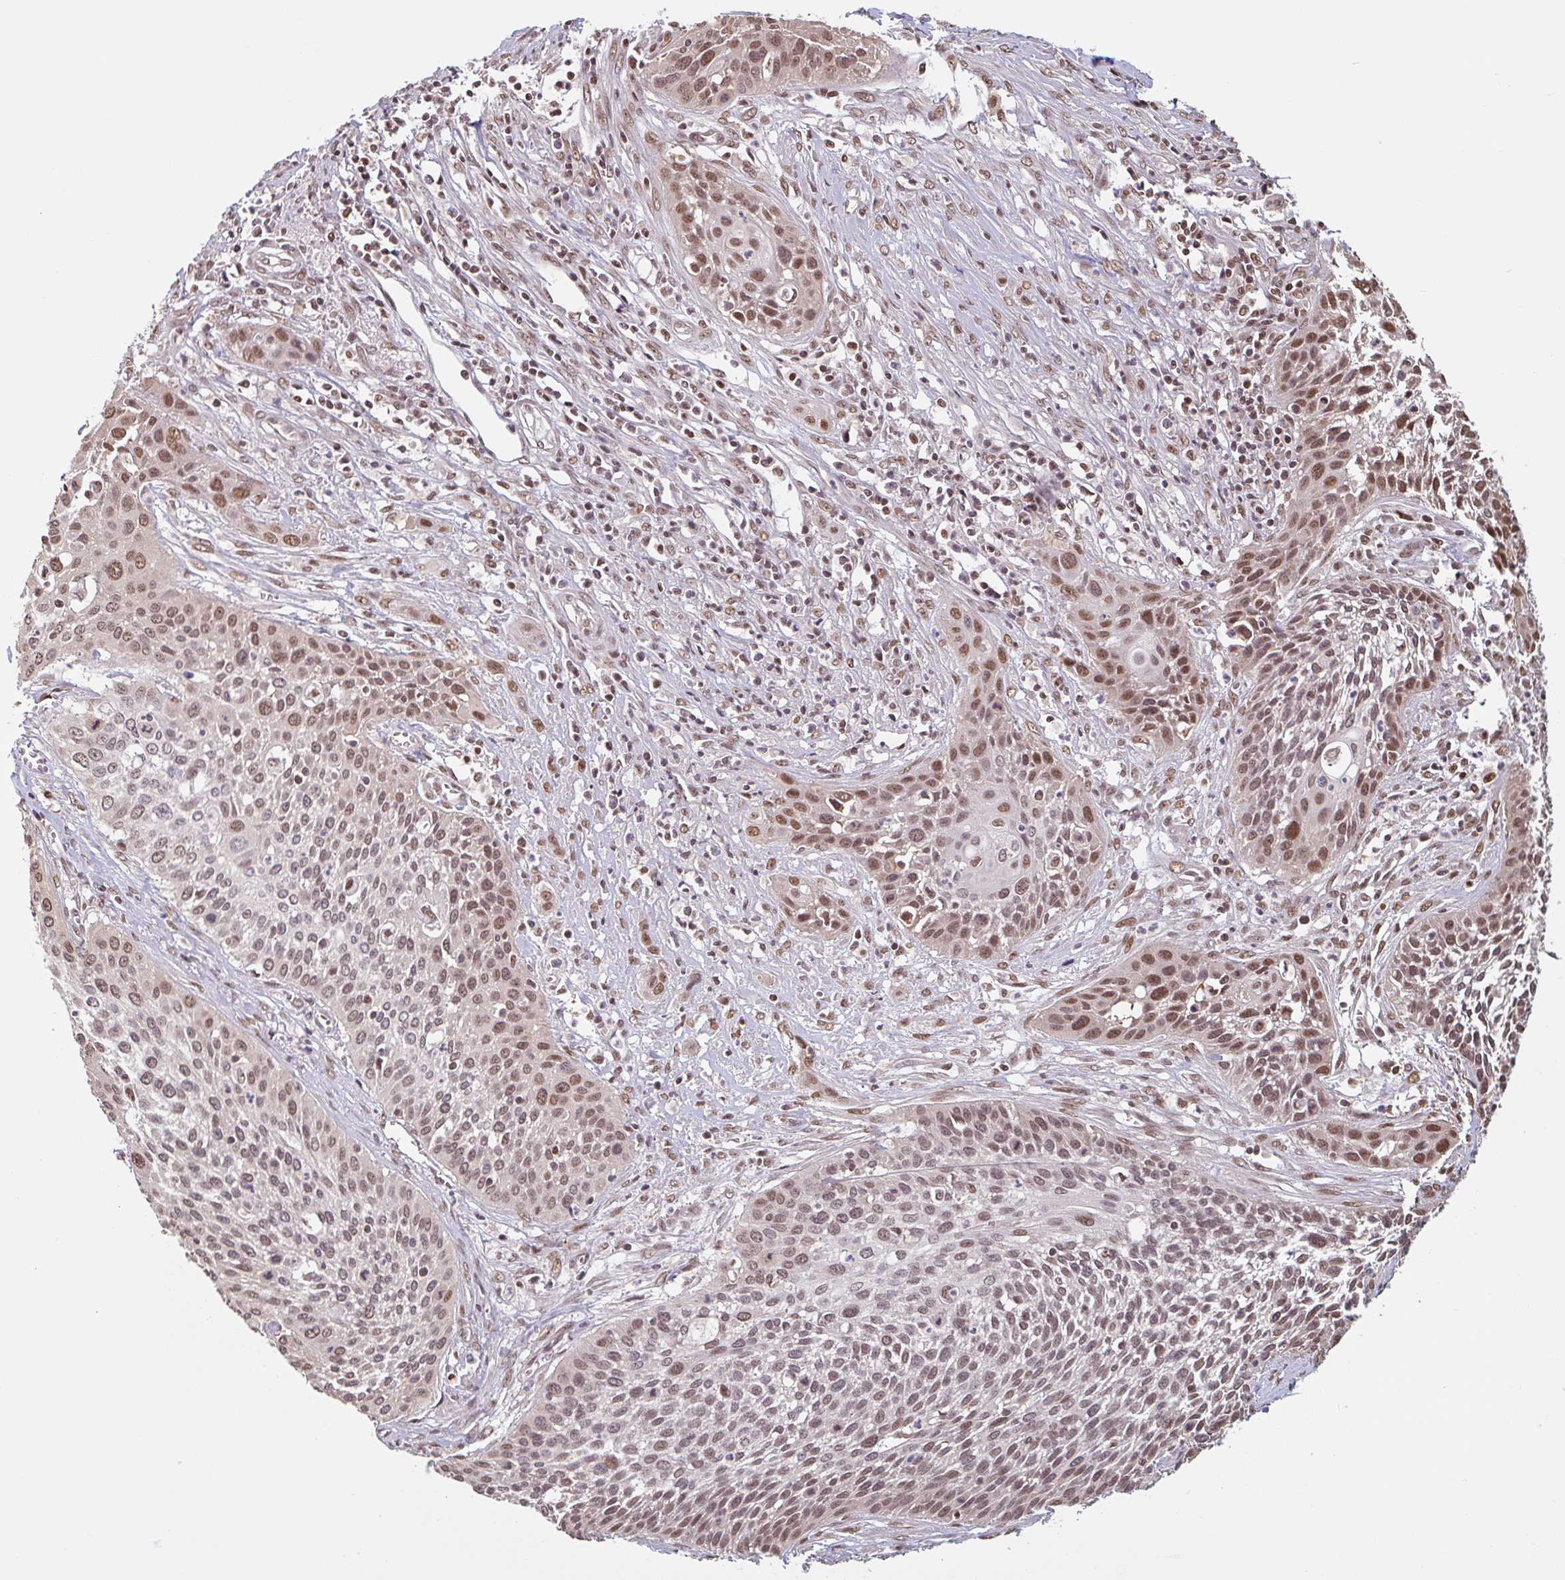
{"staining": {"intensity": "moderate", "quantity": ">75%", "location": "nuclear"}, "tissue": "cervical cancer", "cell_type": "Tumor cells", "image_type": "cancer", "snomed": [{"axis": "morphology", "description": "Squamous cell carcinoma, NOS"}, {"axis": "topography", "description": "Cervix"}], "caption": "This is an image of immunohistochemistry (IHC) staining of cervical cancer, which shows moderate expression in the nuclear of tumor cells.", "gene": "DR1", "patient": {"sex": "female", "age": 34}}